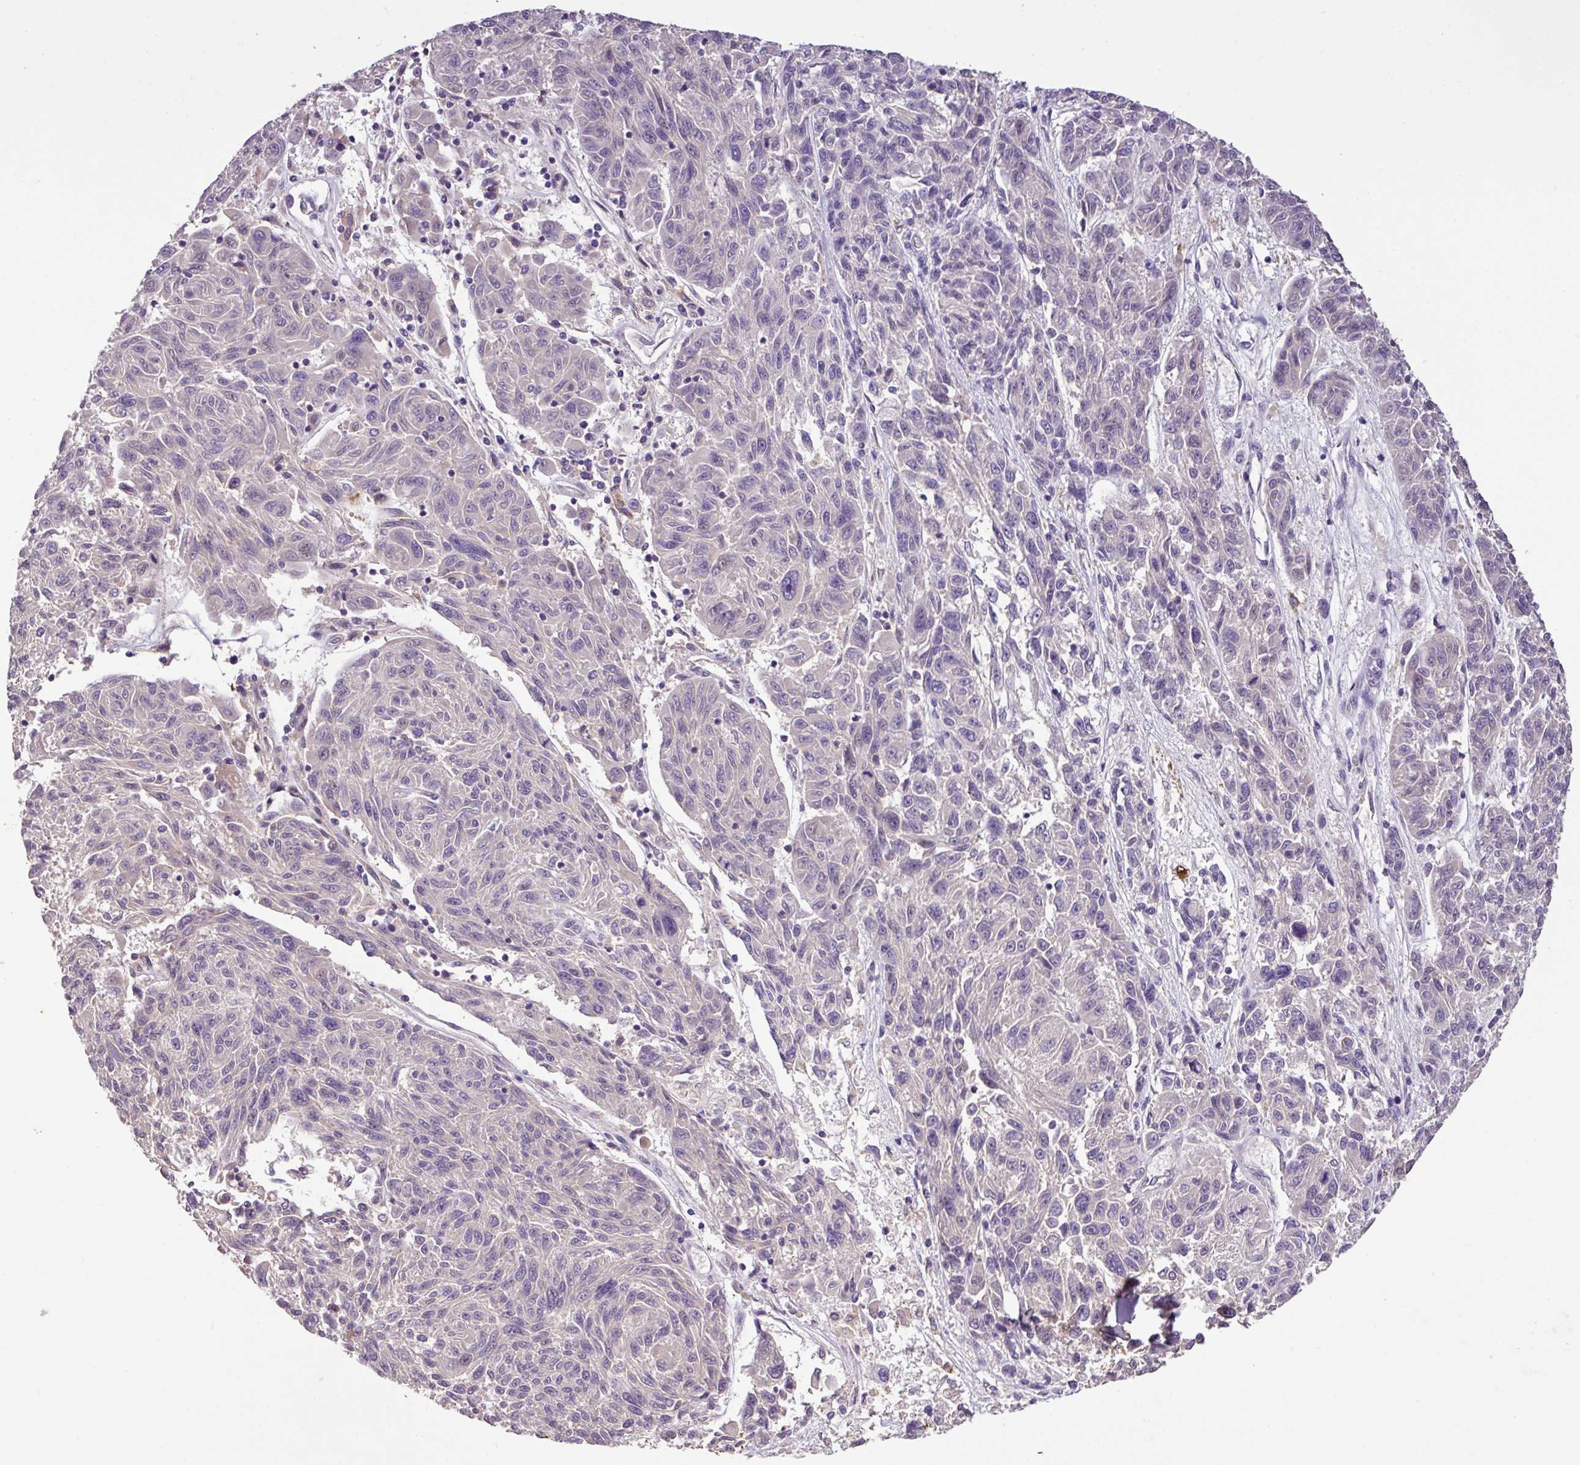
{"staining": {"intensity": "negative", "quantity": "none", "location": "none"}, "tissue": "melanoma", "cell_type": "Tumor cells", "image_type": "cancer", "snomed": [{"axis": "morphology", "description": "Malignant melanoma, NOS"}, {"axis": "topography", "description": "Skin"}], "caption": "Histopathology image shows no significant protein expression in tumor cells of malignant melanoma. The staining is performed using DAB (3,3'-diaminobenzidine) brown chromogen with nuclei counter-stained in using hematoxylin.", "gene": "ZNF266", "patient": {"sex": "male", "age": 53}}